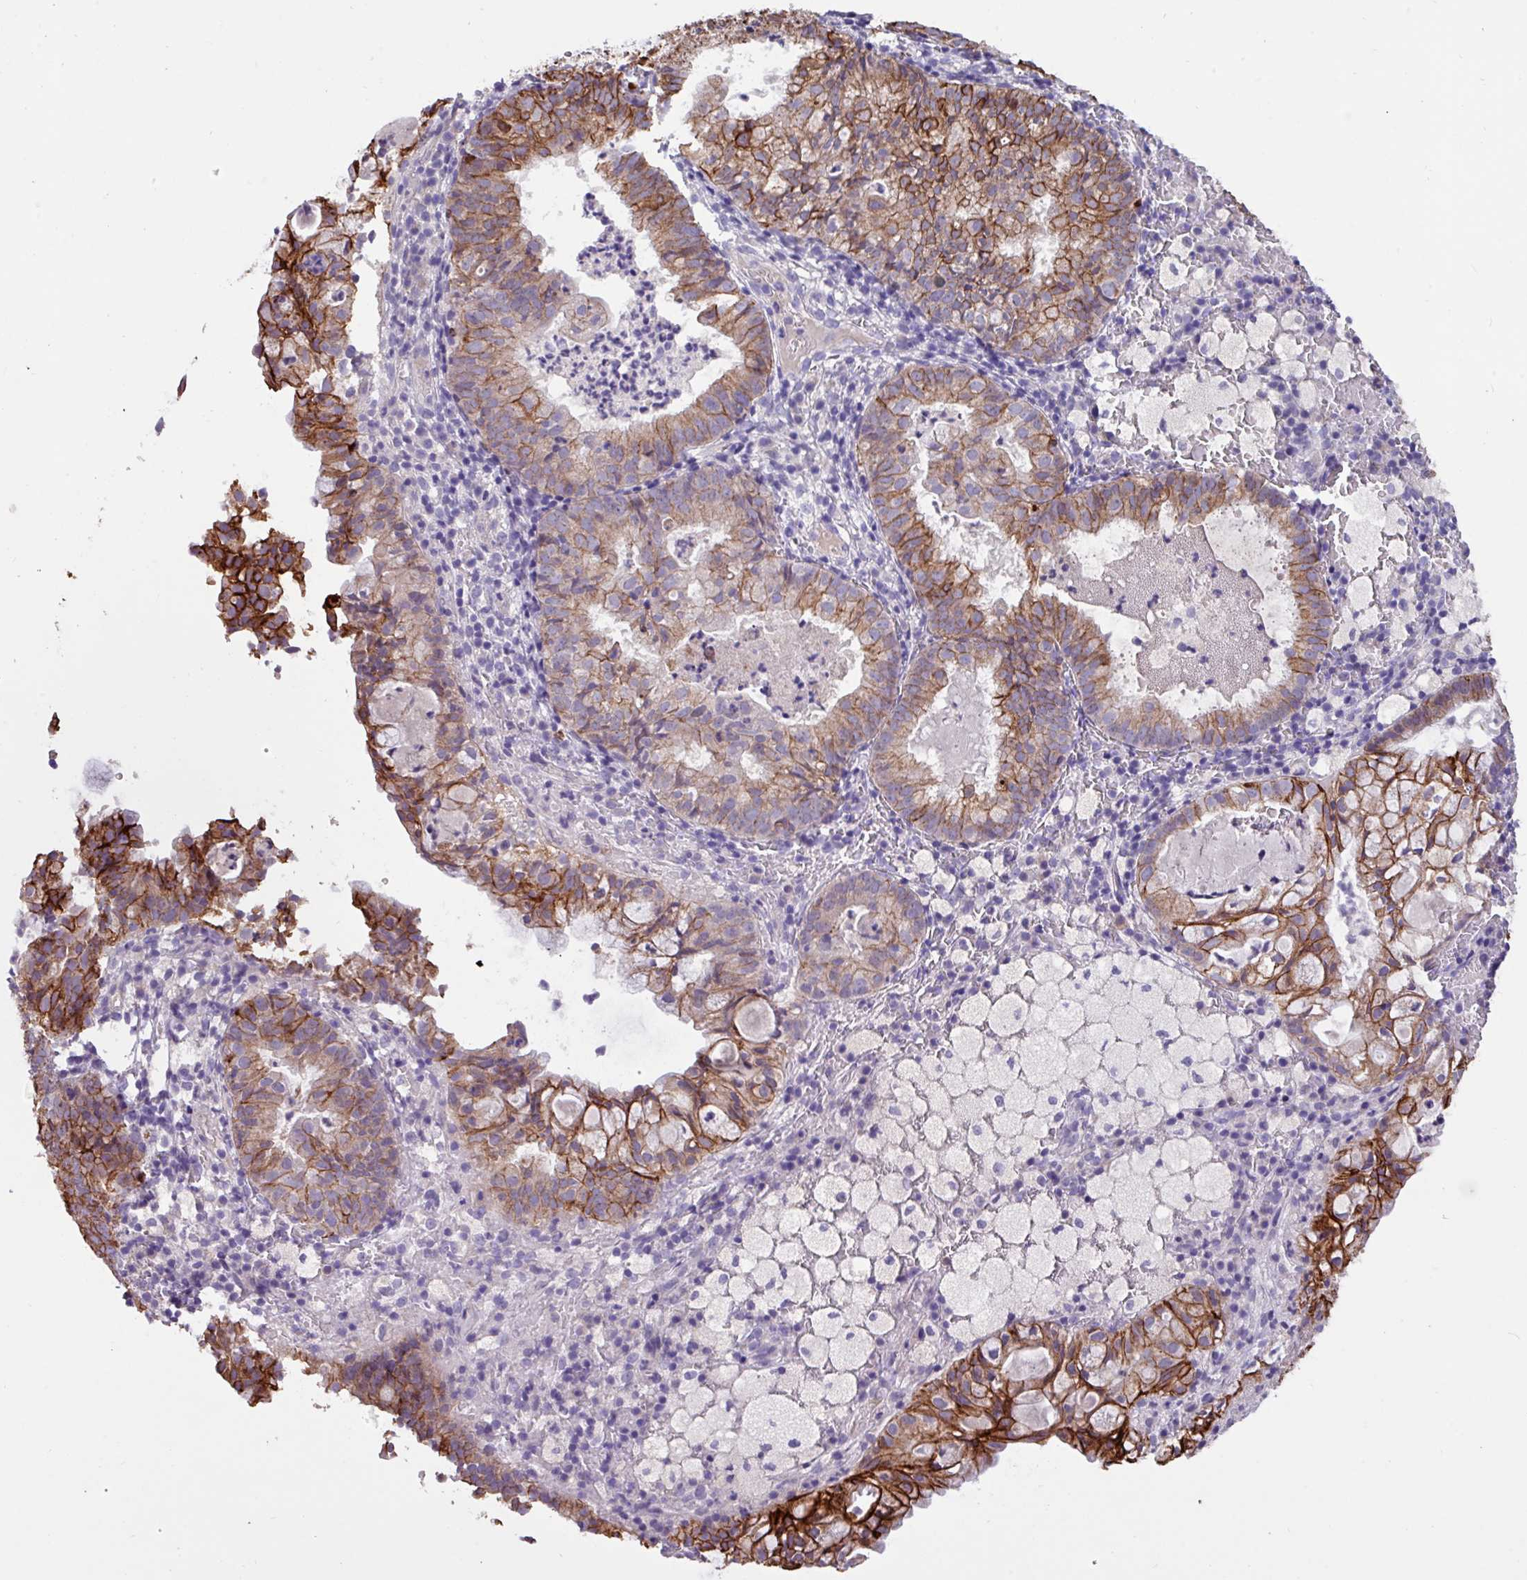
{"staining": {"intensity": "strong", "quantity": ">75%", "location": "cytoplasmic/membranous"}, "tissue": "endometrial cancer", "cell_type": "Tumor cells", "image_type": "cancer", "snomed": [{"axis": "morphology", "description": "Adenocarcinoma, NOS"}, {"axis": "topography", "description": "Endometrium"}], "caption": "Strong cytoplasmic/membranous protein staining is appreciated in approximately >75% of tumor cells in endometrial cancer (adenocarcinoma). The protein of interest is stained brown, and the nuclei are stained in blue (DAB IHC with brightfield microscopy, high magnification).", "gene": "EPCAM", "patient": {"sex": "female", "age": 80}}